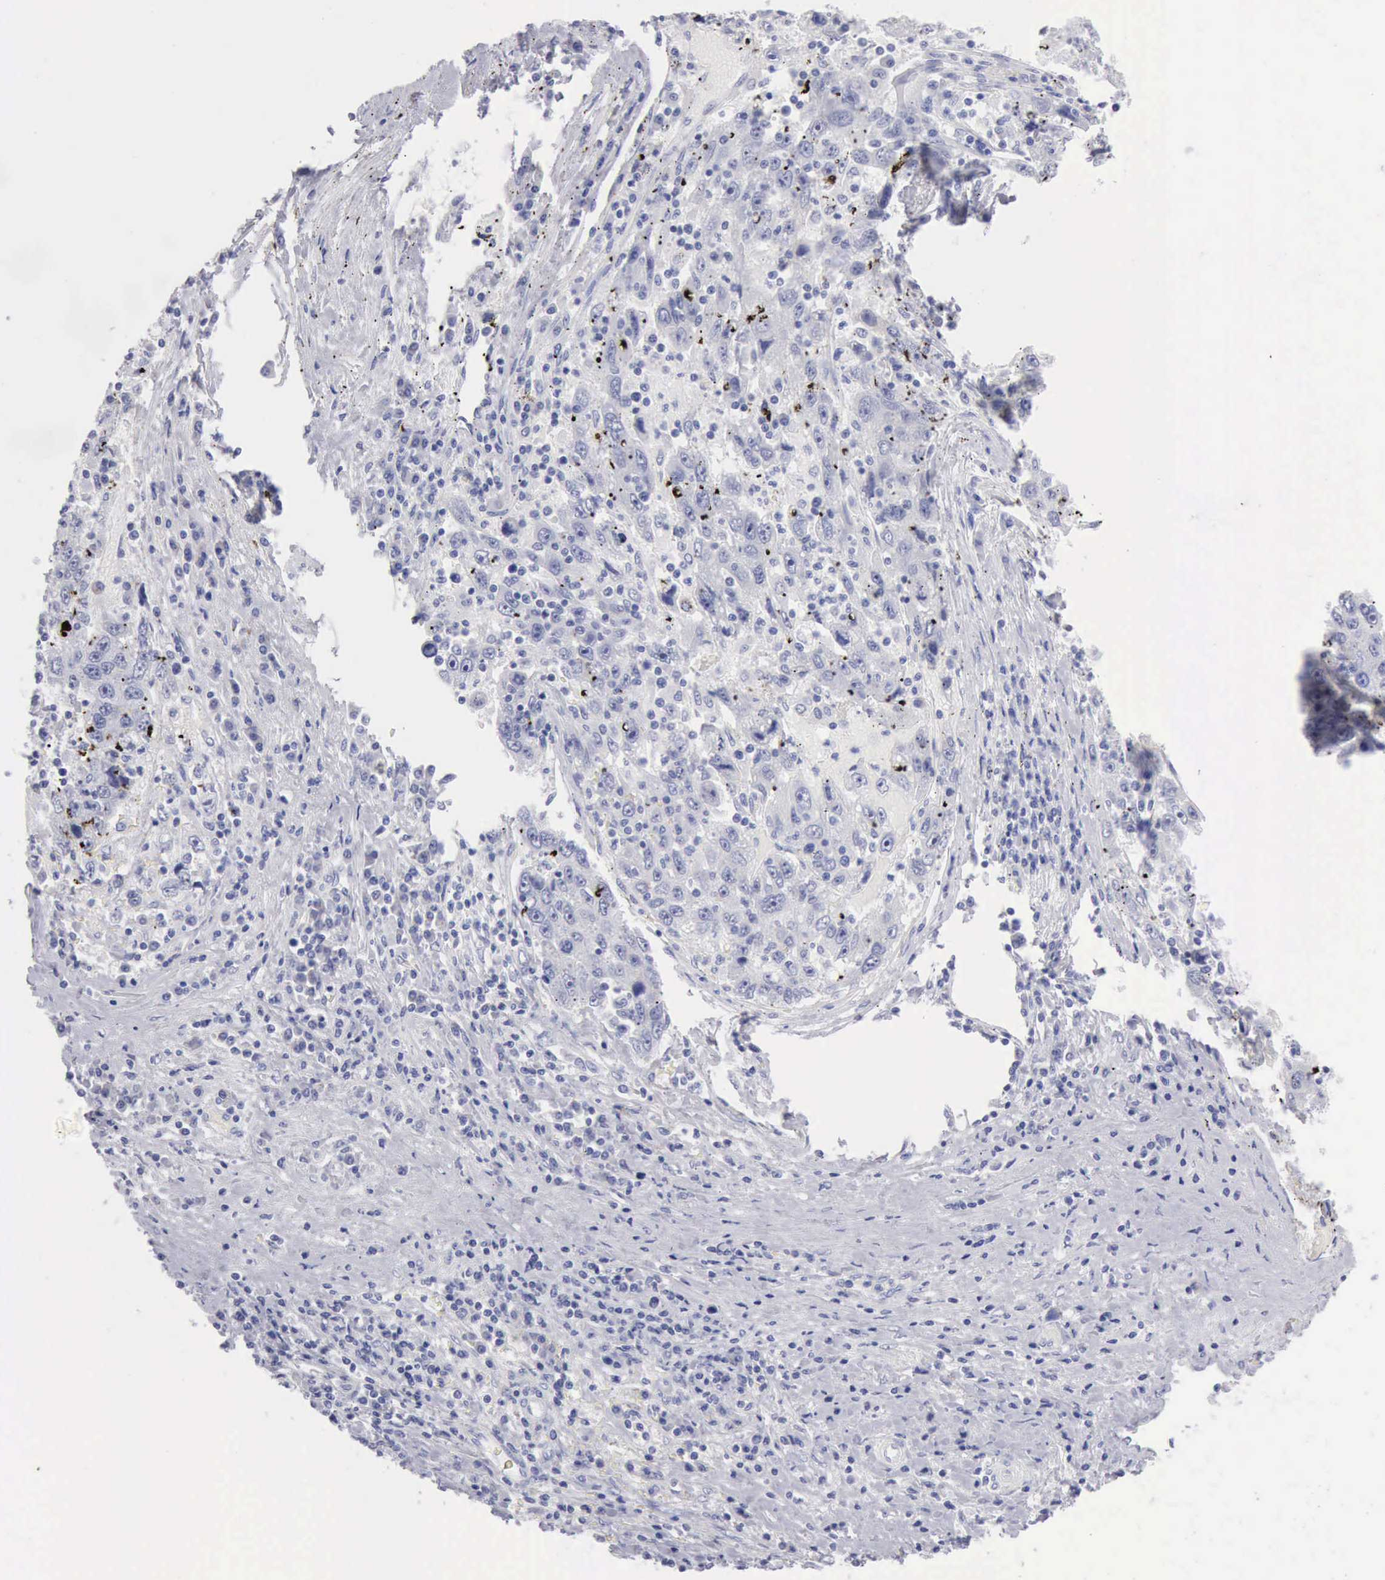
{"staining": {"intensity": "negative", "quantity": "none", "location": "none"}, "tissue": "liver cancer", "cell_type": "Tumor cells", "image_type": "cancer", "snomed": [{"axis": "morphology", "description": "Carcinoma, Hepatocellular, NOS"}, {"axis": "topography", "description": "Liver"}], "caption": "Tumor cells show no significant protein expression in liver hepatocellular carcinoma.", "gene": "ANGEL1", "patient": {"sex": "male", "age": 49}}